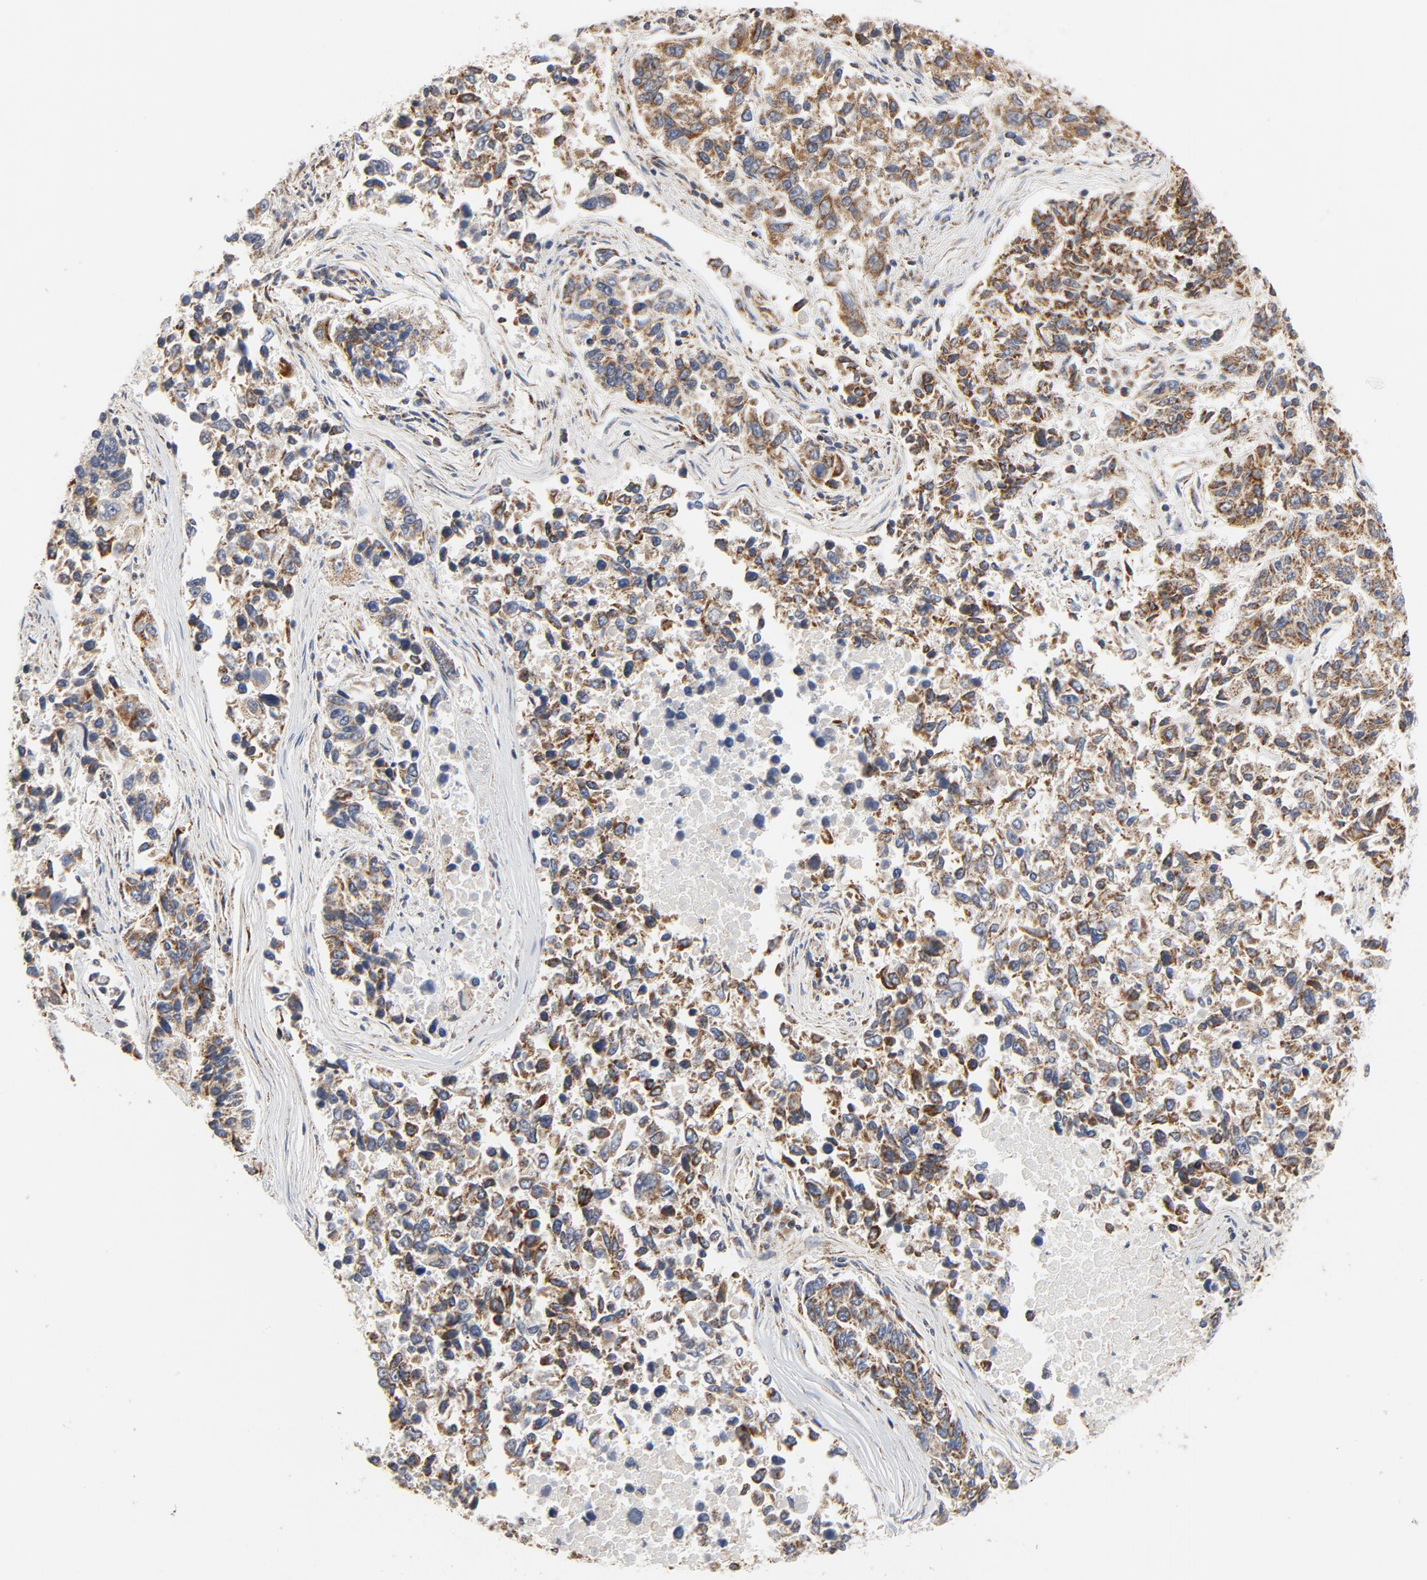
{"staining": {"intensity": "strong", "quantity": ">75%", "location": "cytoplasmic/membranous"}, "tissue": "lung cancer", "cell_type": "Tumor cells", "image_type": "cancer", "snomed": [{"axis": "morphology", "description": "Adenocarcinoma, NOS"}, {"axis": "topography", "description": "Lung"}], "caption": "Immunohistochemistry (IHC) image of human lung adenocarcinoma stained for a protein (brown), which reveals high levels of strong cytoplasmic/membranous positivity in approximately >75% of tumor cells.", "gene": "C14orf119", "patient": {"sex": "male", "age": 84}}